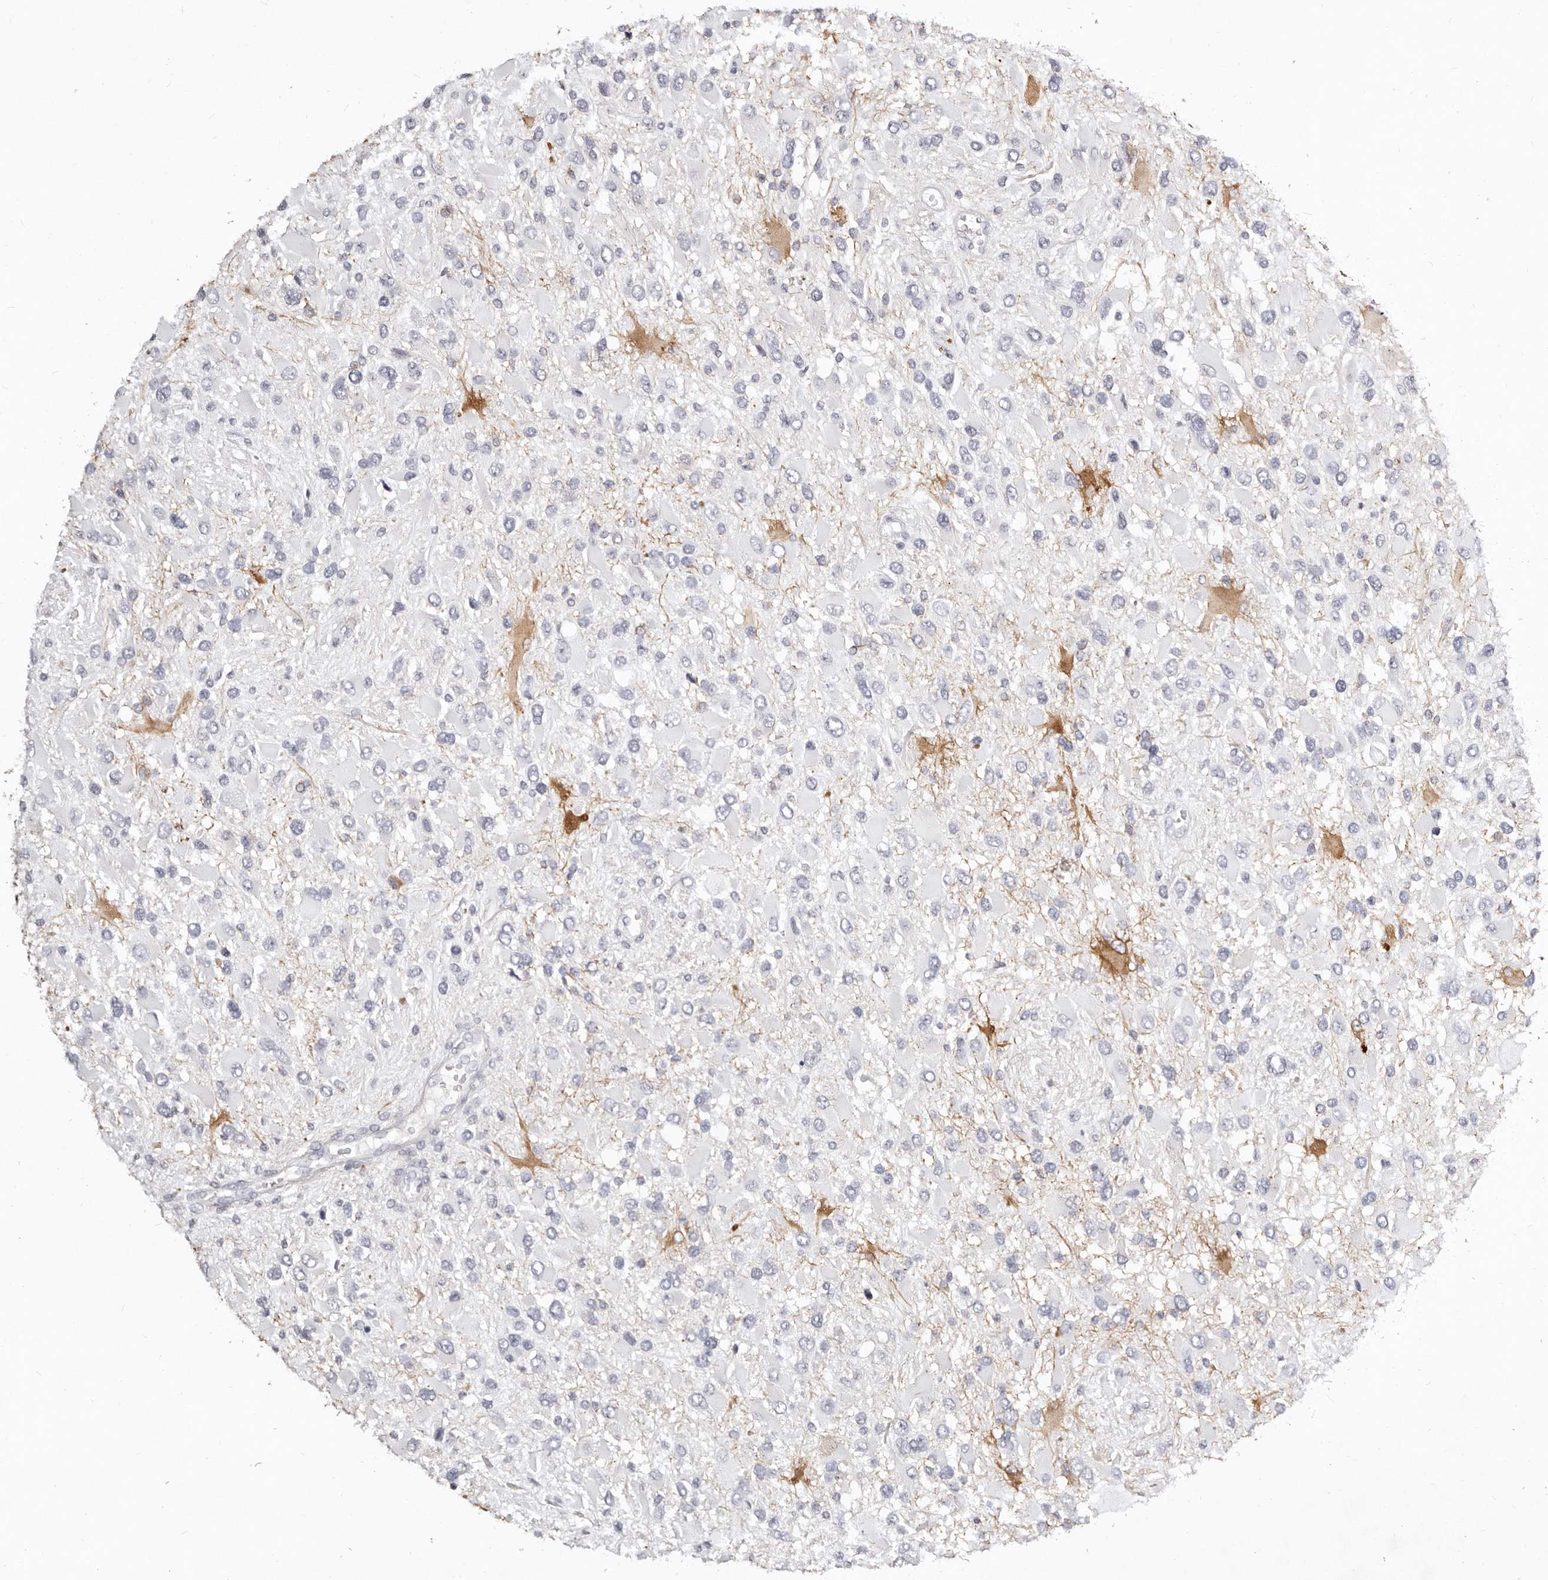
{"staining": {"intensity": "negative", "quantity": "none", "location": "none"}, "tissue": "glioma", "cell_type": "Tumor cells", "image_type": "cancer", "snomed": [{"axis": "morphology", "description": "Glioma, malignant, High grade"}, {"axis": "topography", "description": "Brain"}], "caption": "IHC image of human malignant glioma (high-grade) stained for a protein (brown), which demonstrates no staining in tumor cells.", "gene": "MRPS33", "patient": {"sex": "male", "age": 53}}